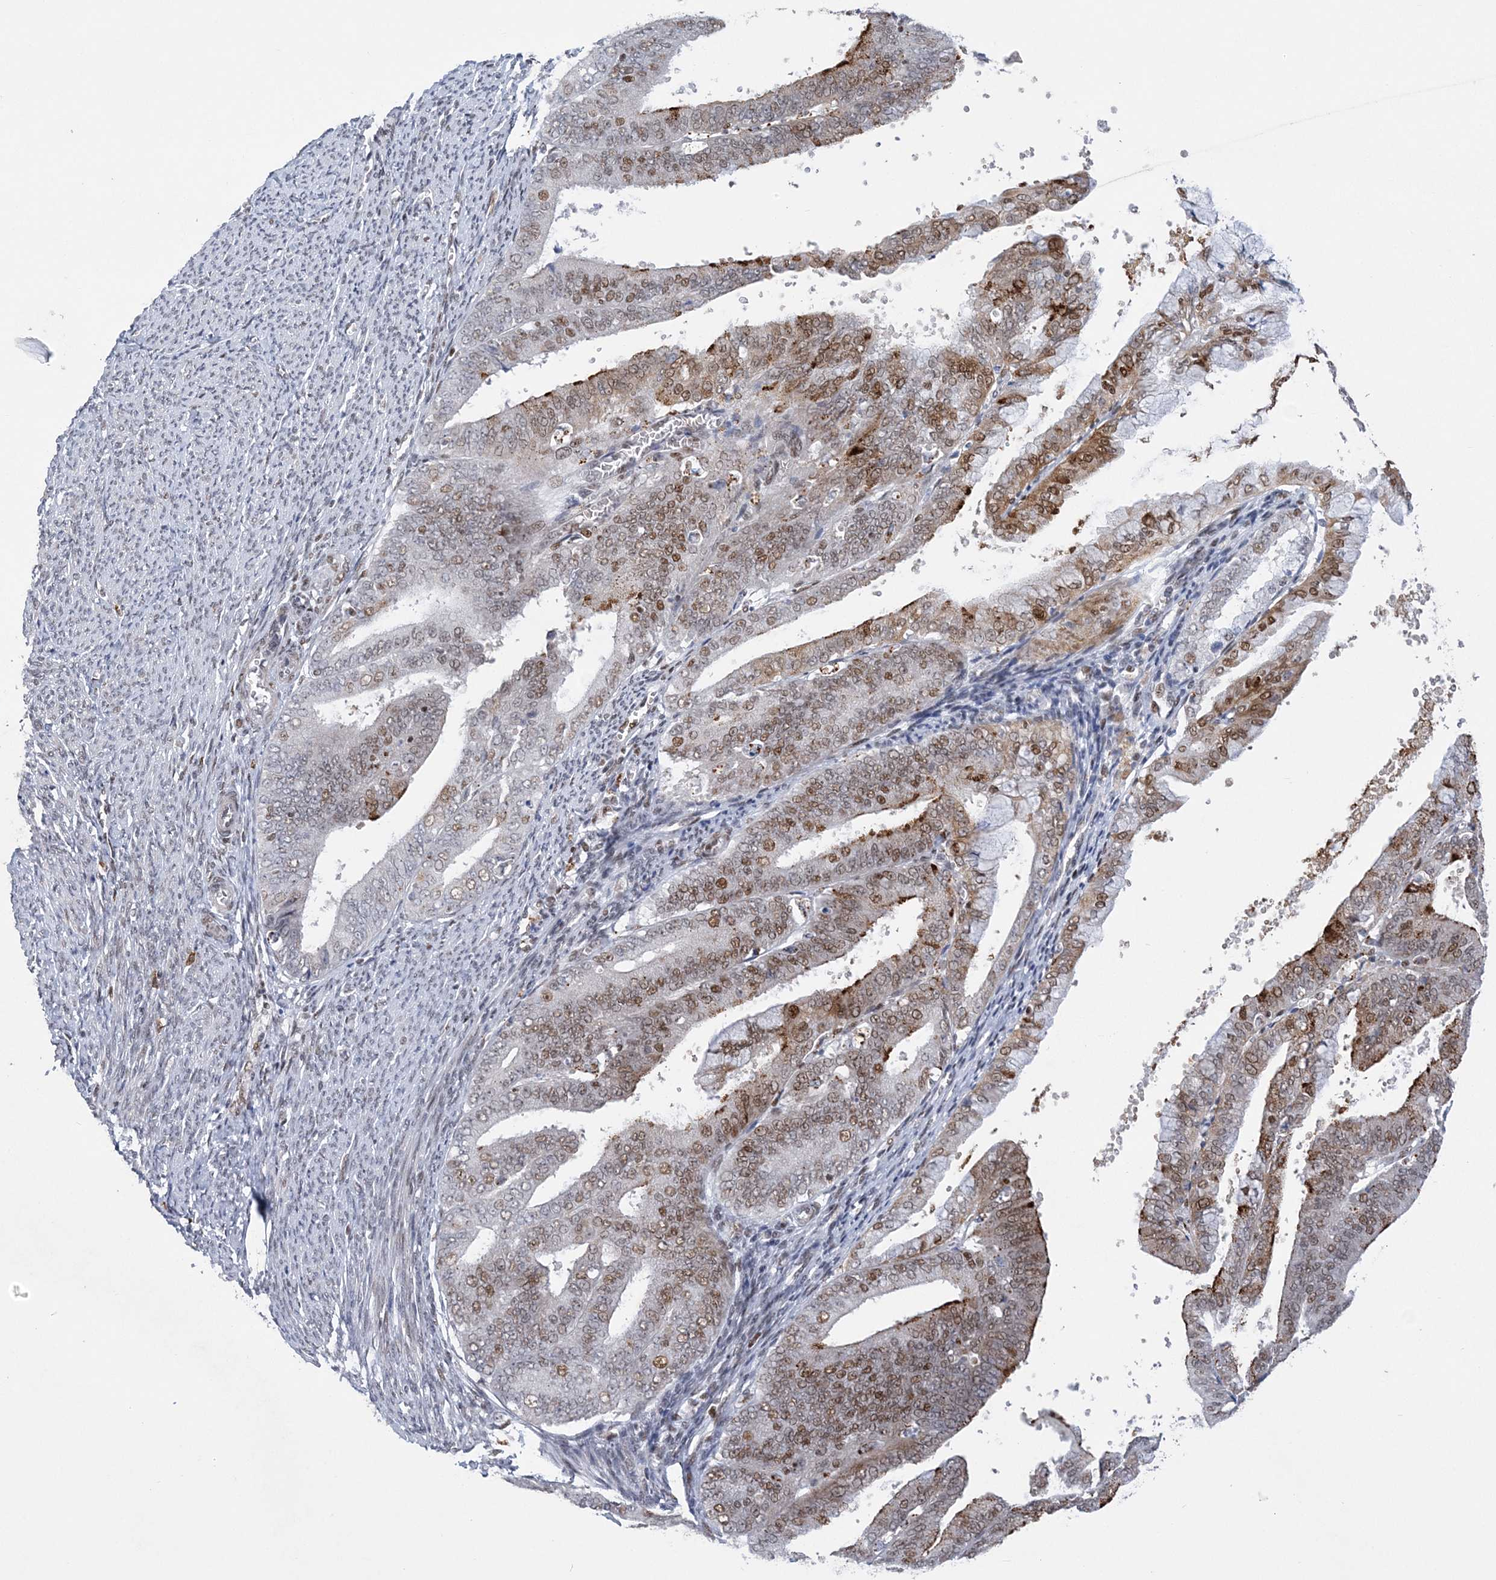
{"staining": {"intensity": "moderate", "quantity": "25%-75%", "location": "nuclear"}, "tissue": "endometrial cancer", "cell_type": "Tumor cells", "image_type": "cancer", "snomed": [{"axis": "morphology", "description": "Adenocarcinoma, NOS"}, {"axis": "topography", "description": "Endometrium"}], "caption": "Moderate nuclear protein positivity is appreciated in approximately 25%-75% of tumor cells in endometrial cancer (adenocarcinoma). (IHC, brightfield microscopy, high magnification).", "gene": "ZBTB7A", "patient": {"sex": "female", "age": 63}}